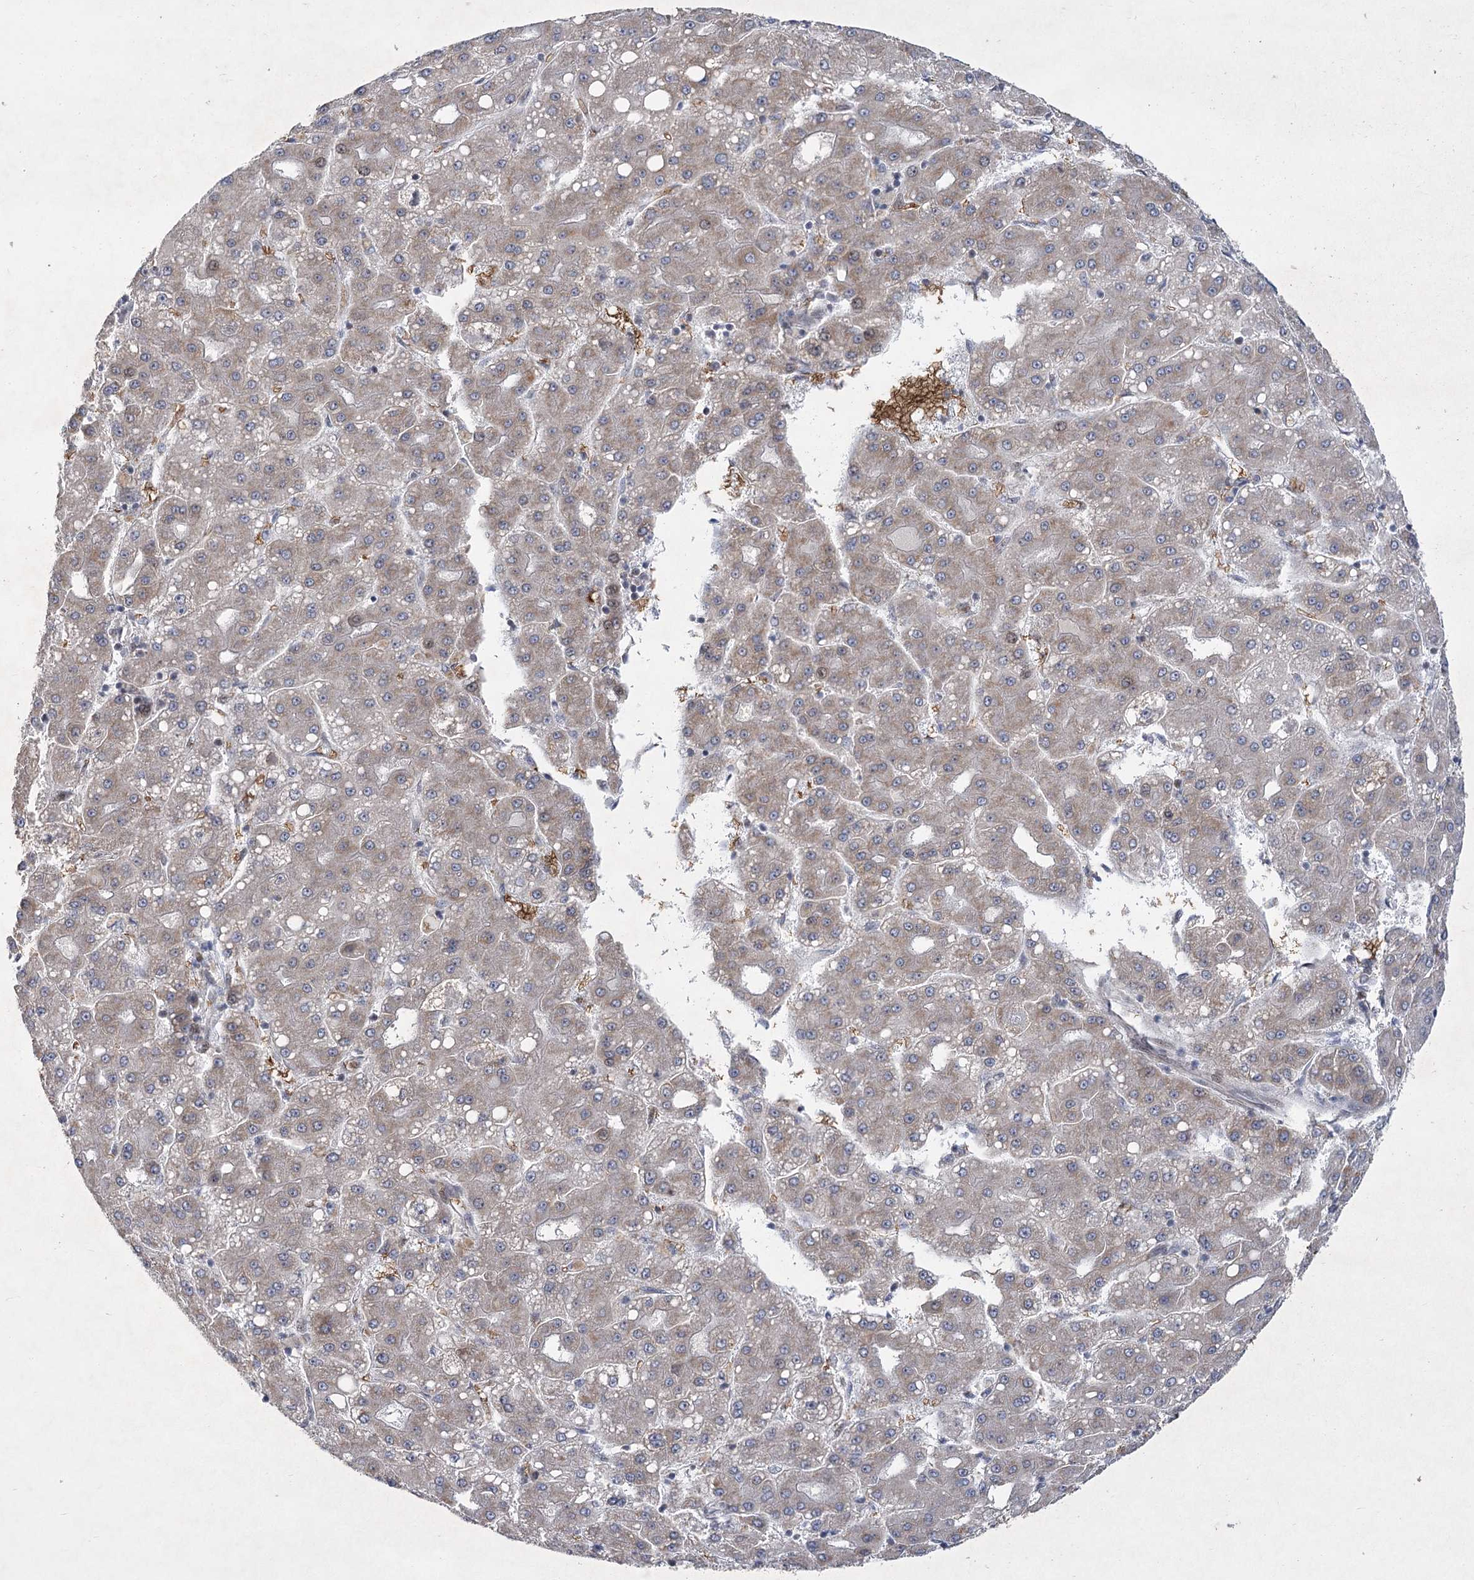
{"staining": {"intensity": "weak", "quantity": "25%-75%", "location": "cytoplasmic/membranous"}, "tissue": "liver cancer", "cell_type": "Tumor cells", "image_type": "cancer", "snomed": [{"axis": "morphology", "description": "Carcinoma, Hepatocellular, NOS"}, {"axis": "topography", "description": "Liver"}], "caption": "A histopathology image of human hepatocellular carcinoma (liver) stained for a protein reveals weak cytoplasmic/membranous brown staining in tumor cells.", "gene": "NSMCE4A", "patient": {"sex": "male", "age": 65}}